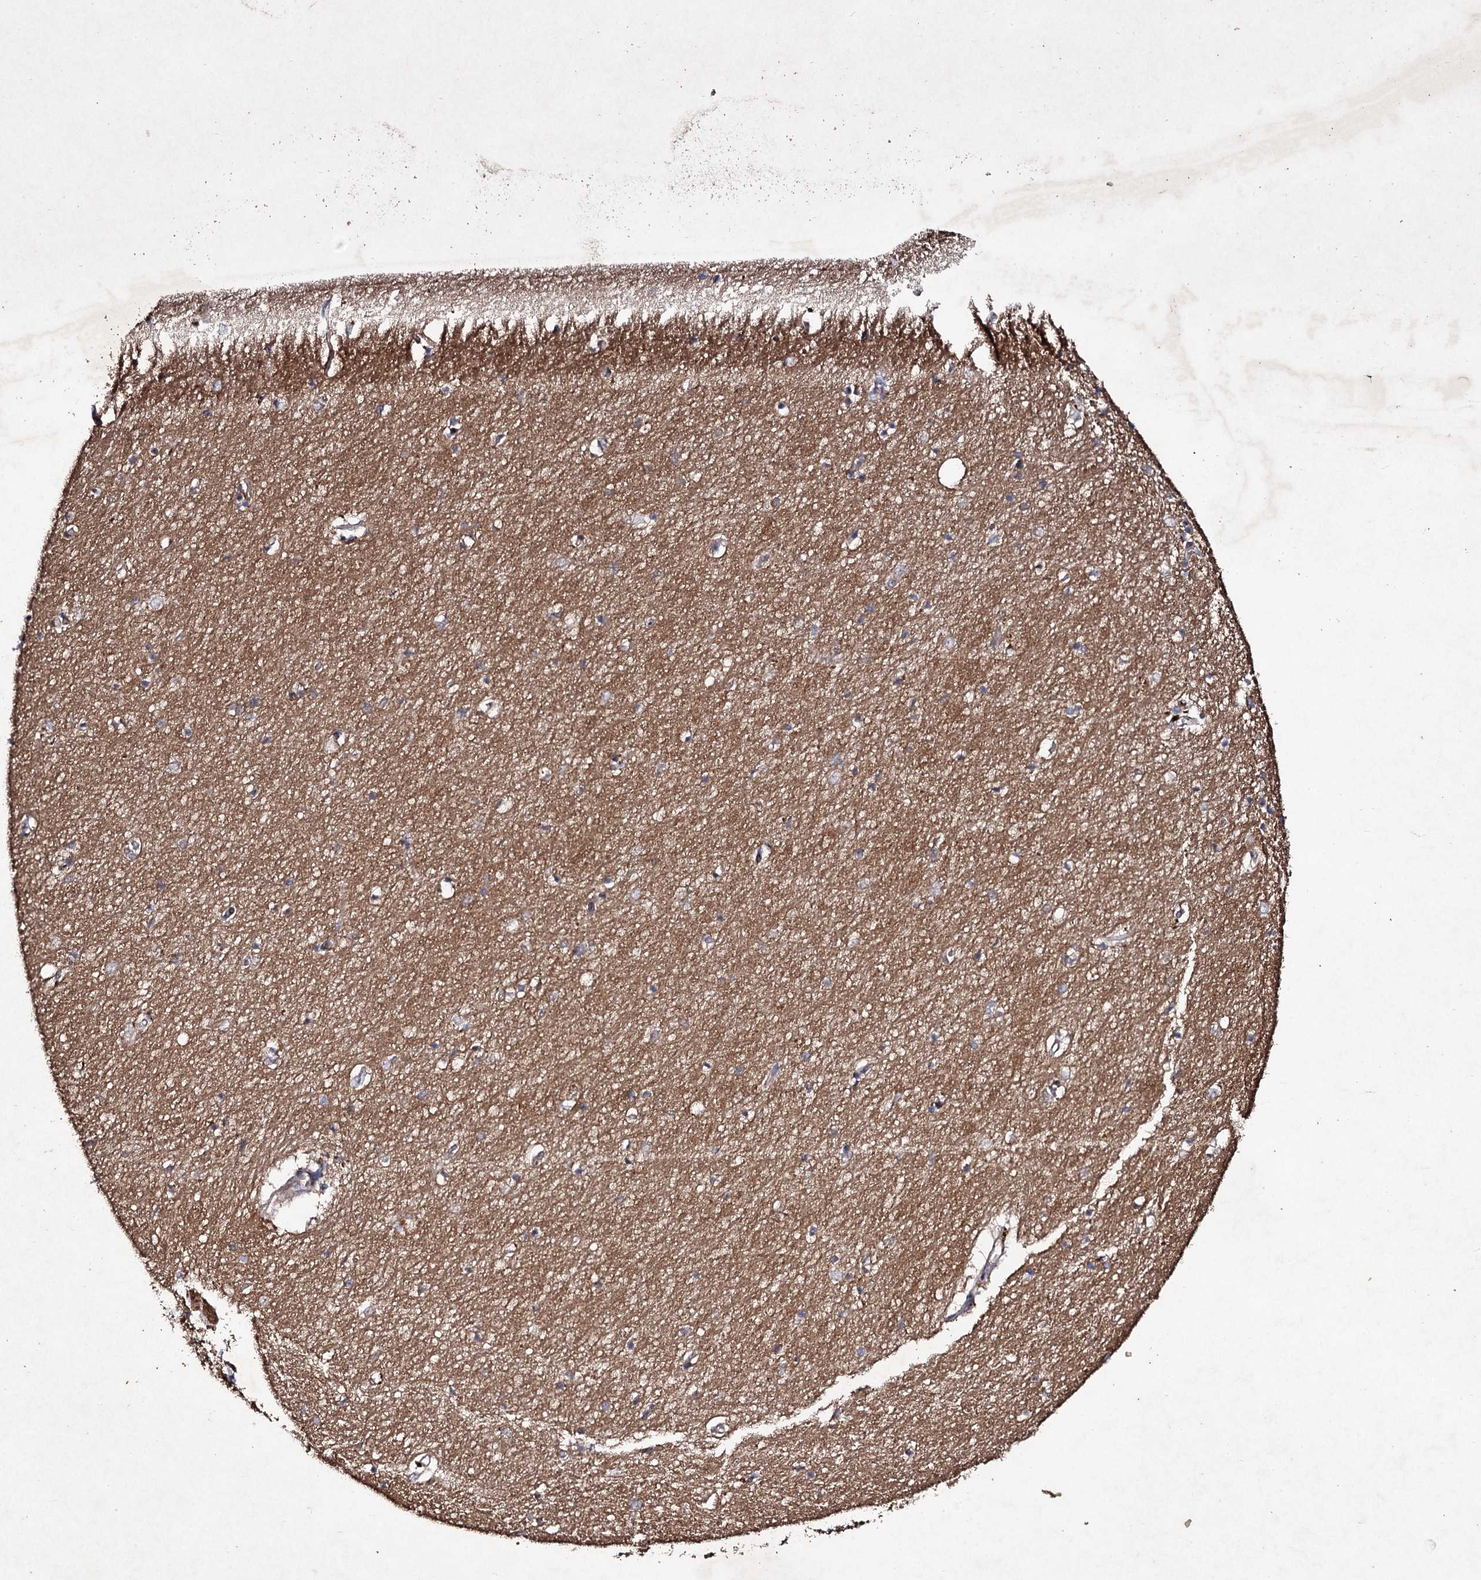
{"staining": {"intensity": "weak", "quantity": "<25%", "location": "cytoplasmic/membranous"}, "tissue": "hippocampus", "cell_type": "Glial cells", "image_type": "normal", "snomed": [{"axis": "morphology", "description": "Normal tissue, NOS"}, {"axis": "topography", "description": "Hippocampus"}], "caption": "High magnification brightfield microscopy of normal hippocampus stained with DAB (3,3'-diaminobenzidine) (brown) and counterstained with hematoxylin (blue): glial cells show no significant positivity.", "gene": "MOCOS", "patient": {"sex": "female", "age": 64}}